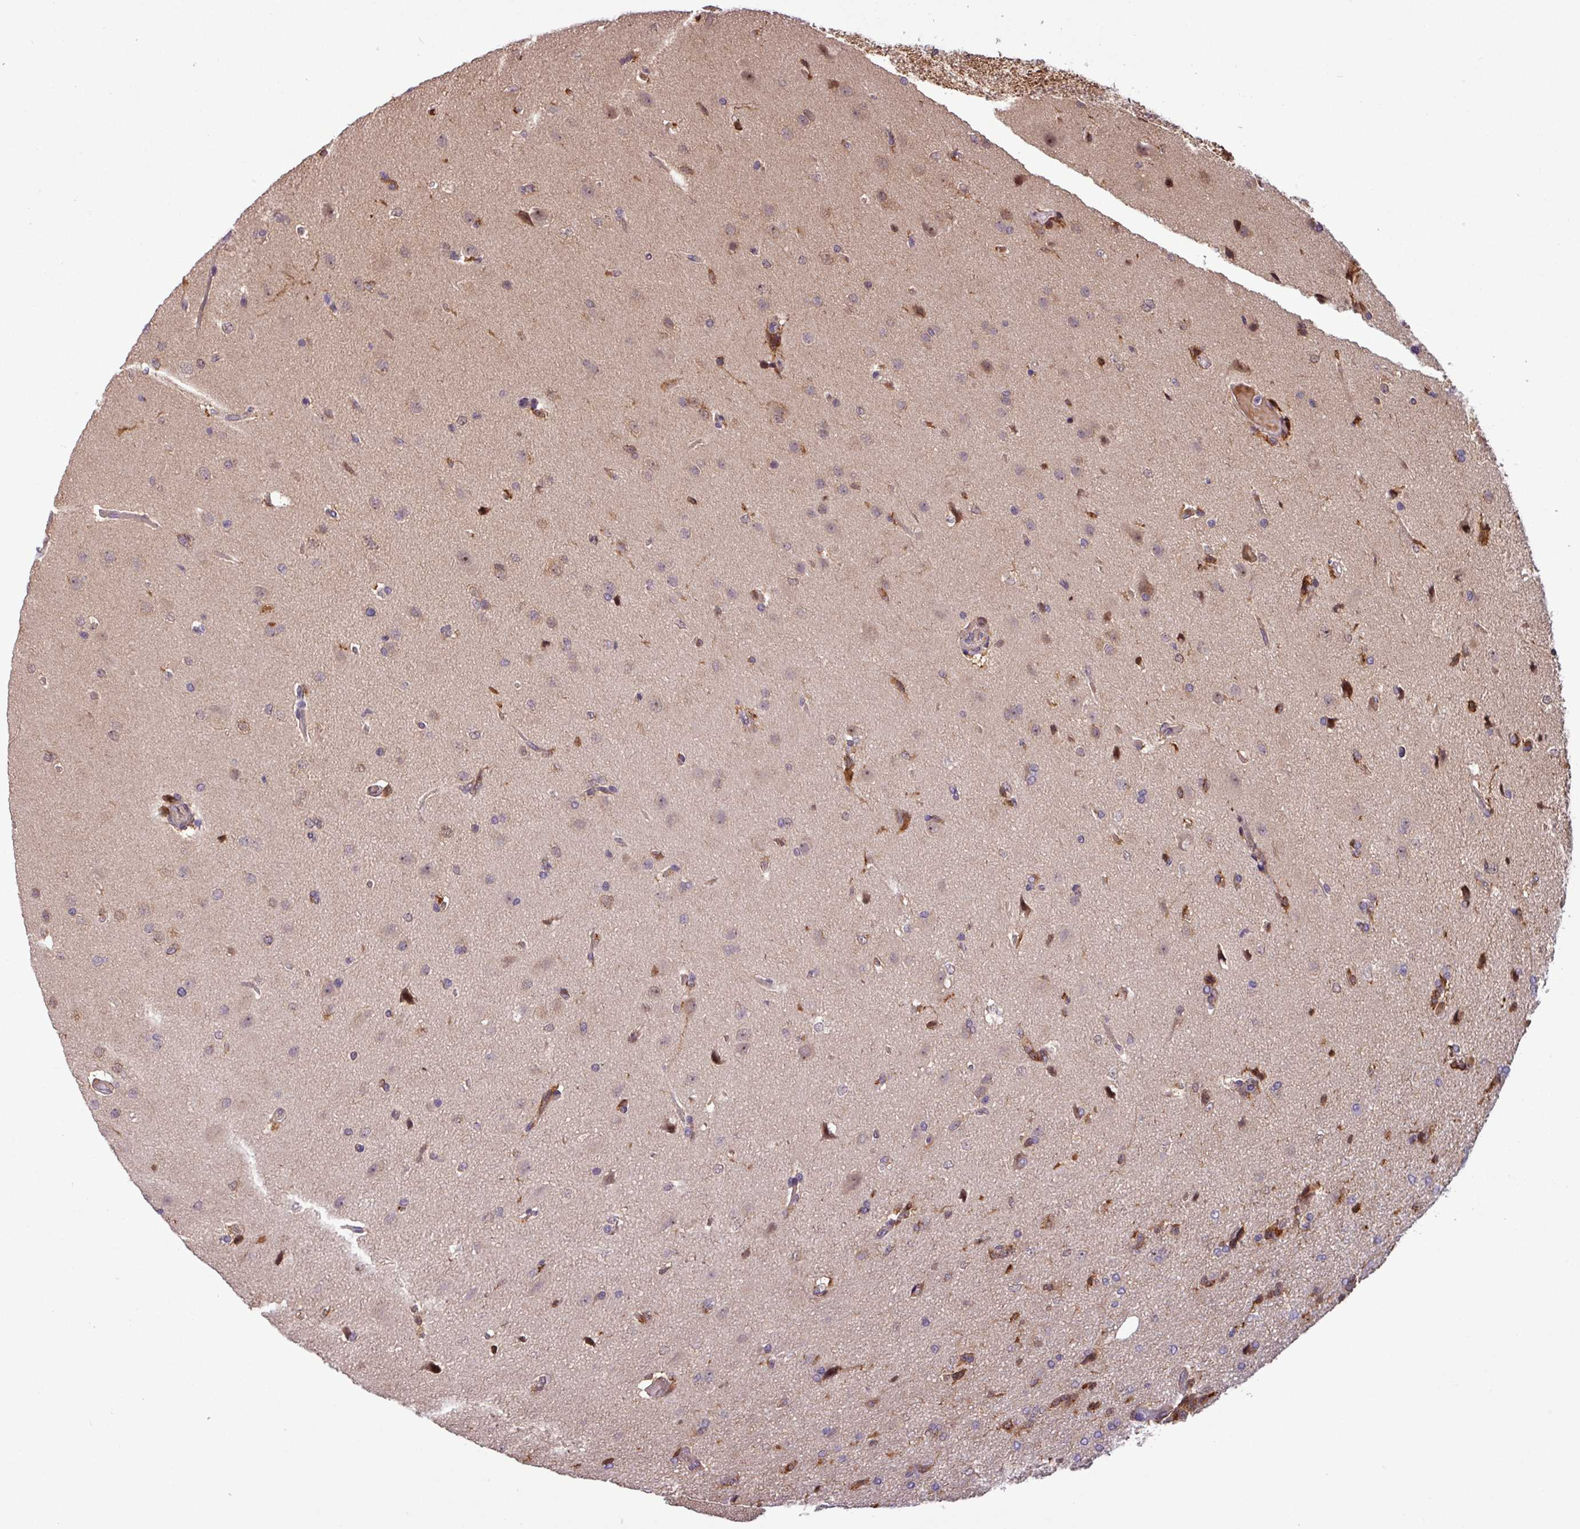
{"staining": {"intensity": "moderate", "quantity": "<25%", "location": "cytoplasmic/membranous"}, "tissue": "glioma", "cell_type": "Tumor cells", "image_type": "cancer", "snomed": [{"axis": "morphology", "description": "Glioma, malignant, Low grade"}, {"axis": "topography", "description": "Brain"}], "caption": "The immunohistochemical stain labels moderate cytoplasmic/membranous staining in tumor cells of malignant glioma (low-grade) tissue.", "gene": "C7orf50", "patient": {"sex": "male", "age": 26}}